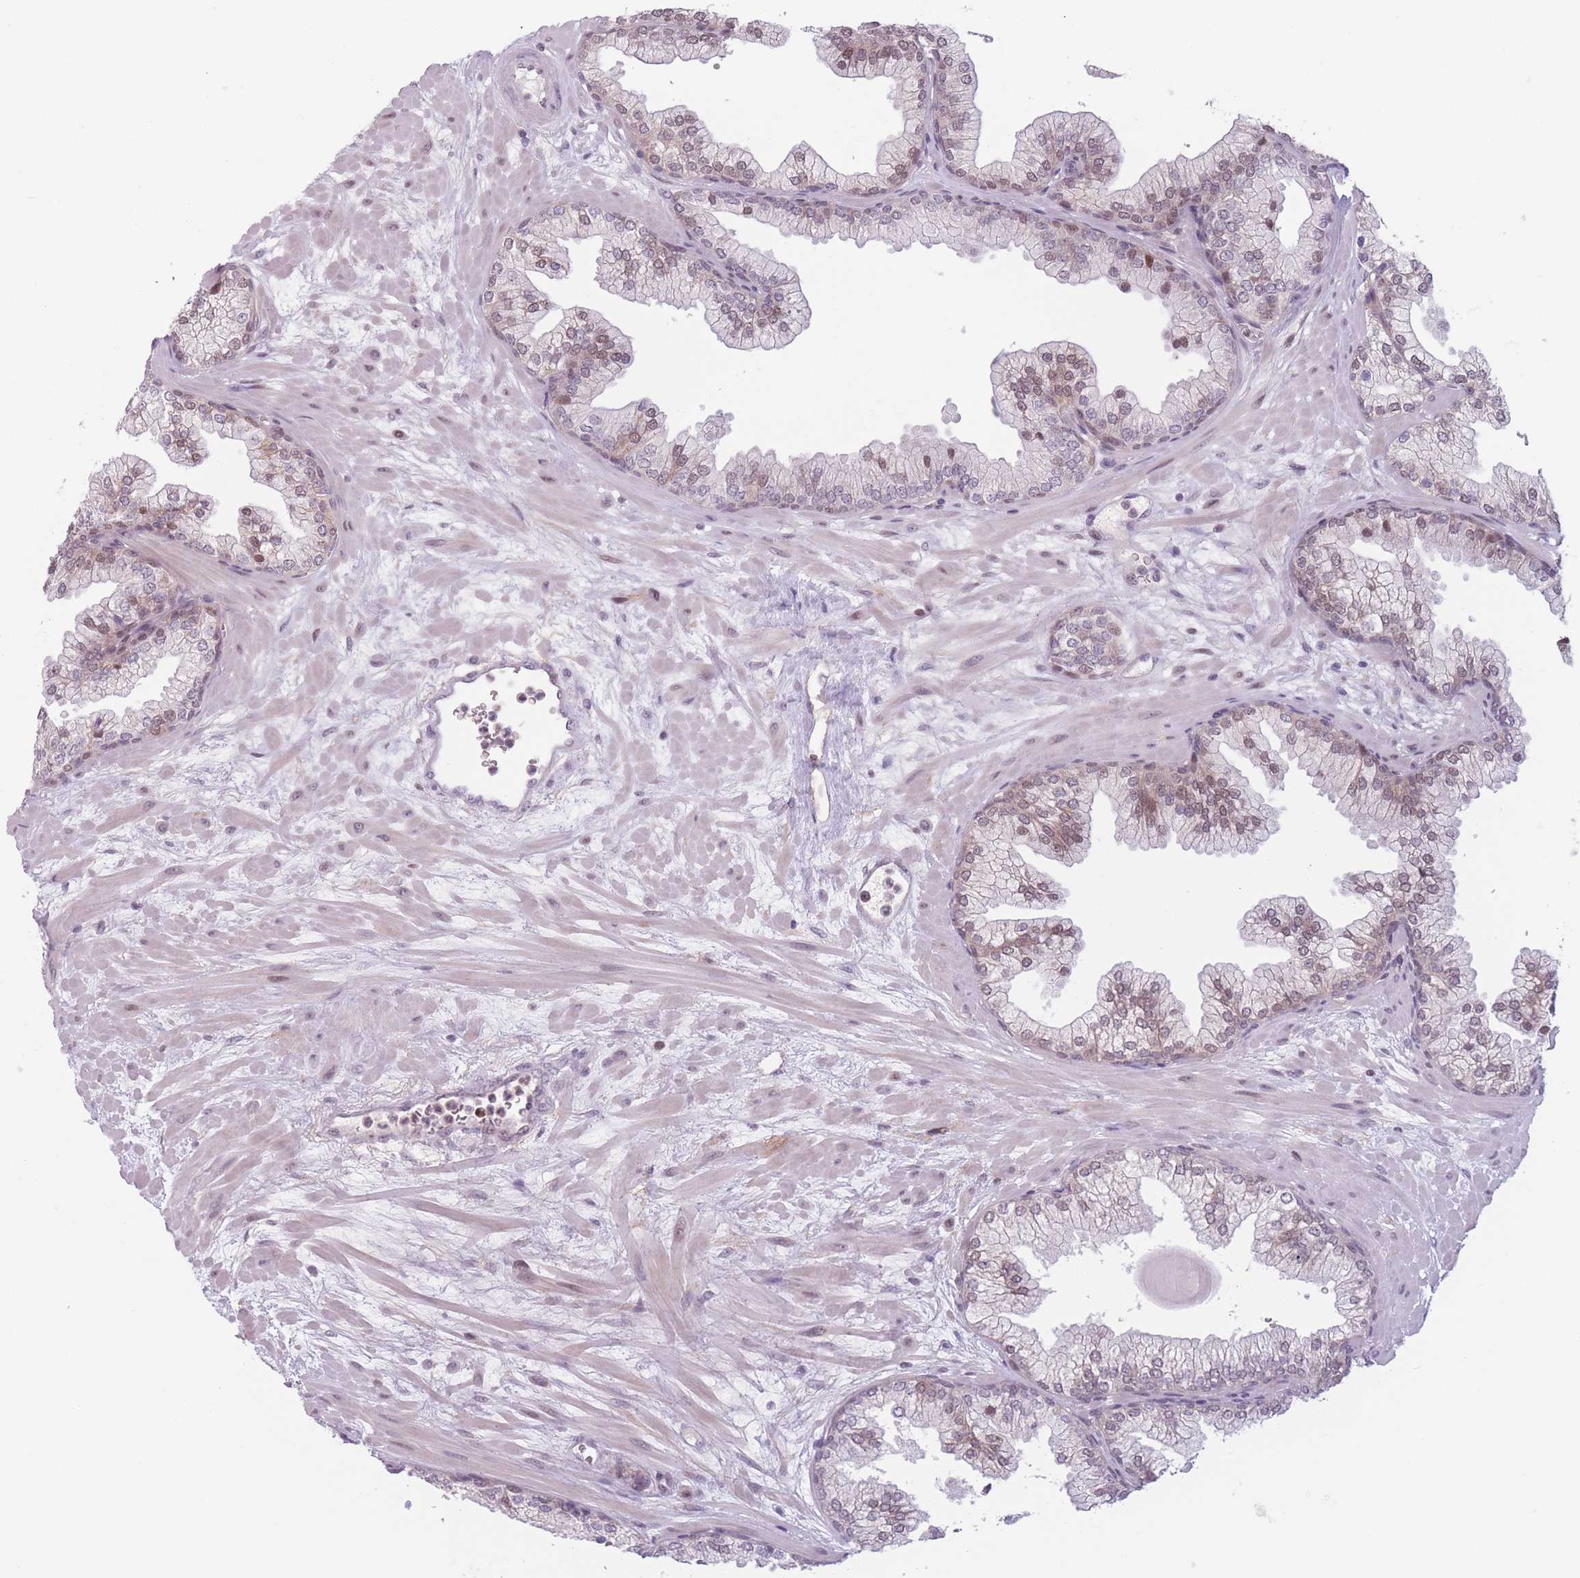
{"staining": {"intensity": "moderate", "quantity": ">75%", "location": "nuclear"}, "tissue": "prostate", "cell_type": "Glandular cells", "image_type": "normal", "snomed": [{"axis": "morphology", "description": "Normal tissue, NOS"}, {"axis": "topography", "description": "Prostate"}], "caption": "About >75% of glandular cells in normal prostate display moderate nuclear protein positivity as visualized by brown immunohistochemical staining.", "gene": "ENSG00000267179", "patient": {"sex": "male", "age": 61}}